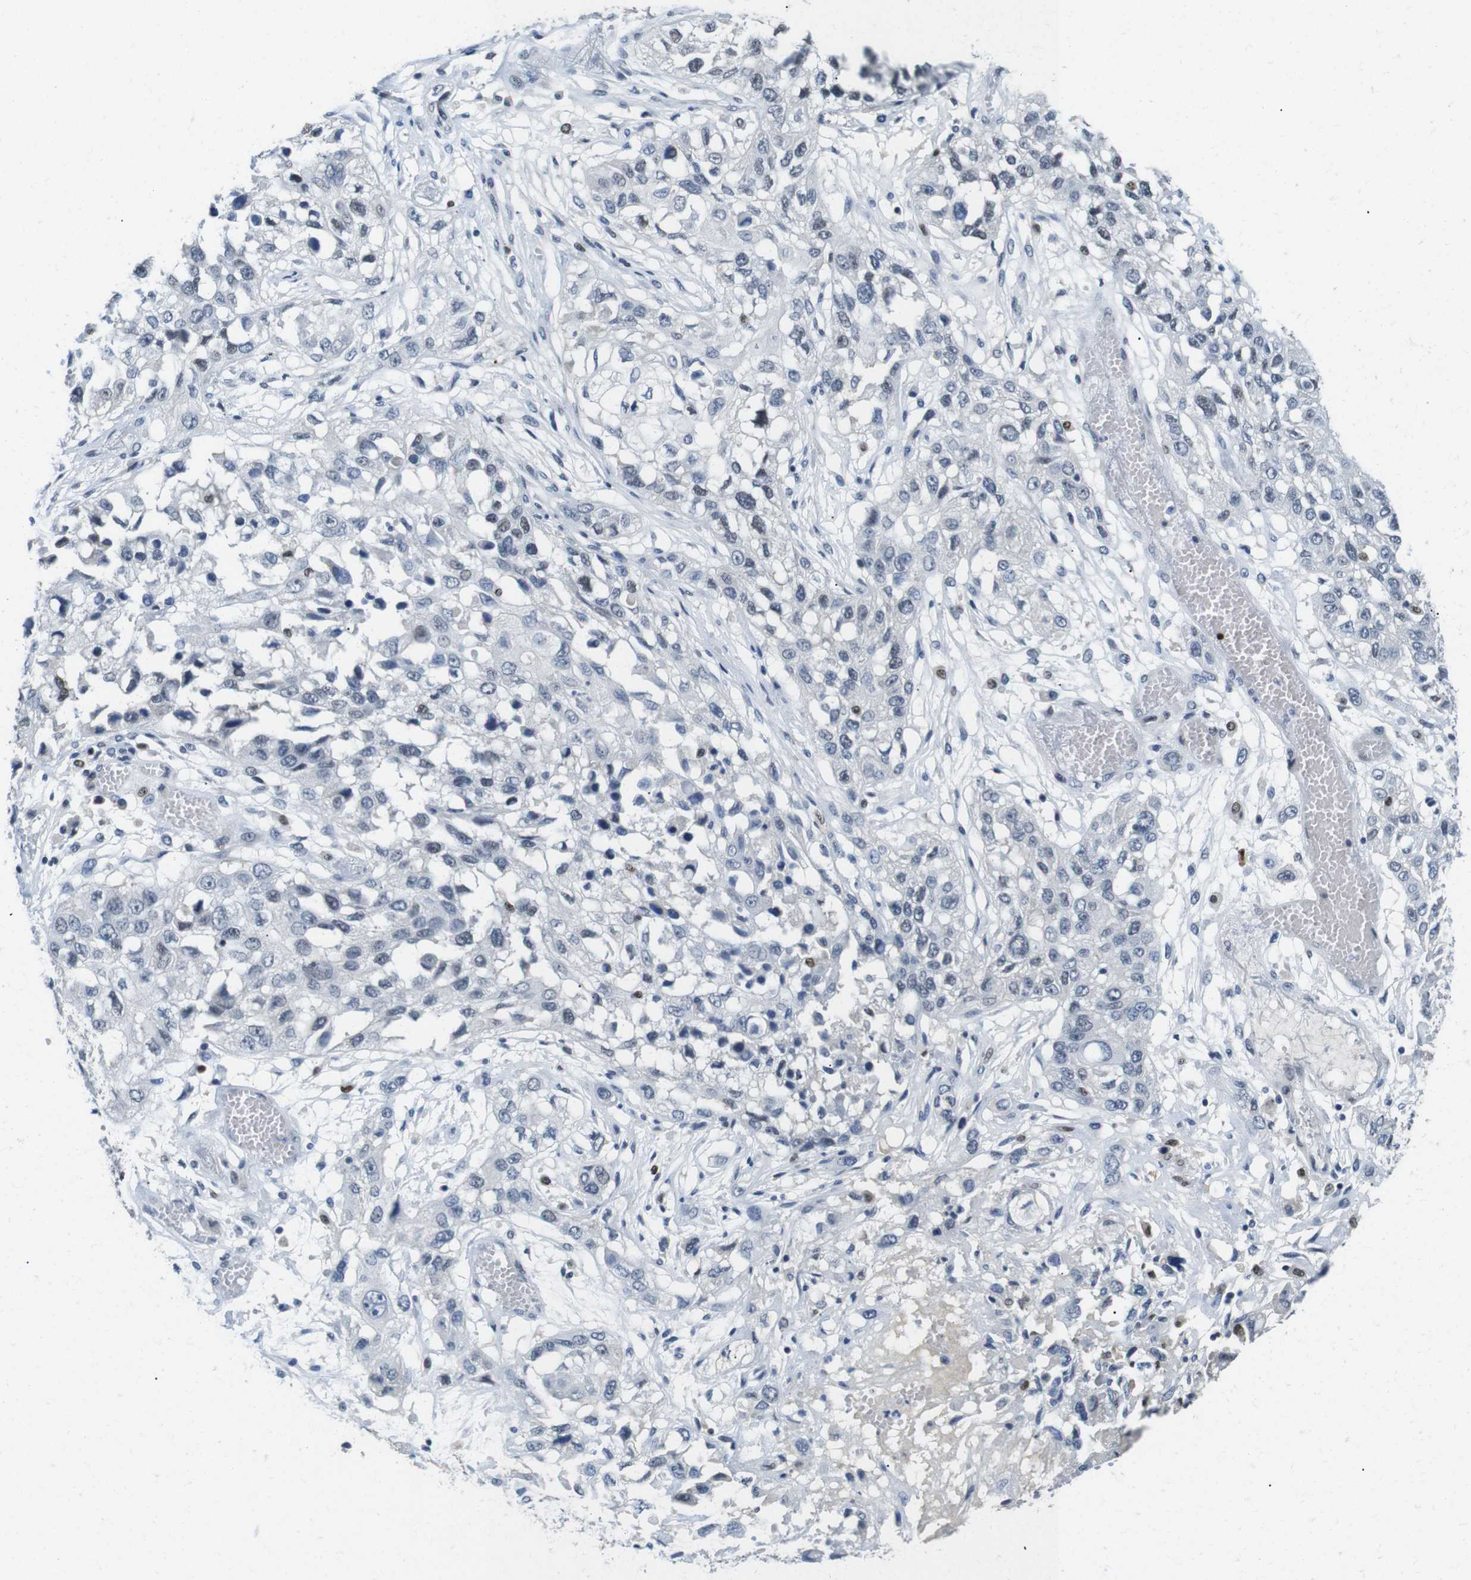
{"staining": {"intensity": "negative", "quantity": "none", "location": "none"}, "tissue": "lung cancer", "cell_type": "Tumor cells", "image_type": "cancer", "snomed": [{"axis": "morphology", "description": "Squamous cell carcinoma, NOS"}, {"axis": "topography", "description": "Lung"}], "caption": "The image exhibits no significant staining in tumor cells of lung cancer (squamous cell carcinoma).", "gene": "IRF8", "patient": {"sex": "male", "age": 71}}